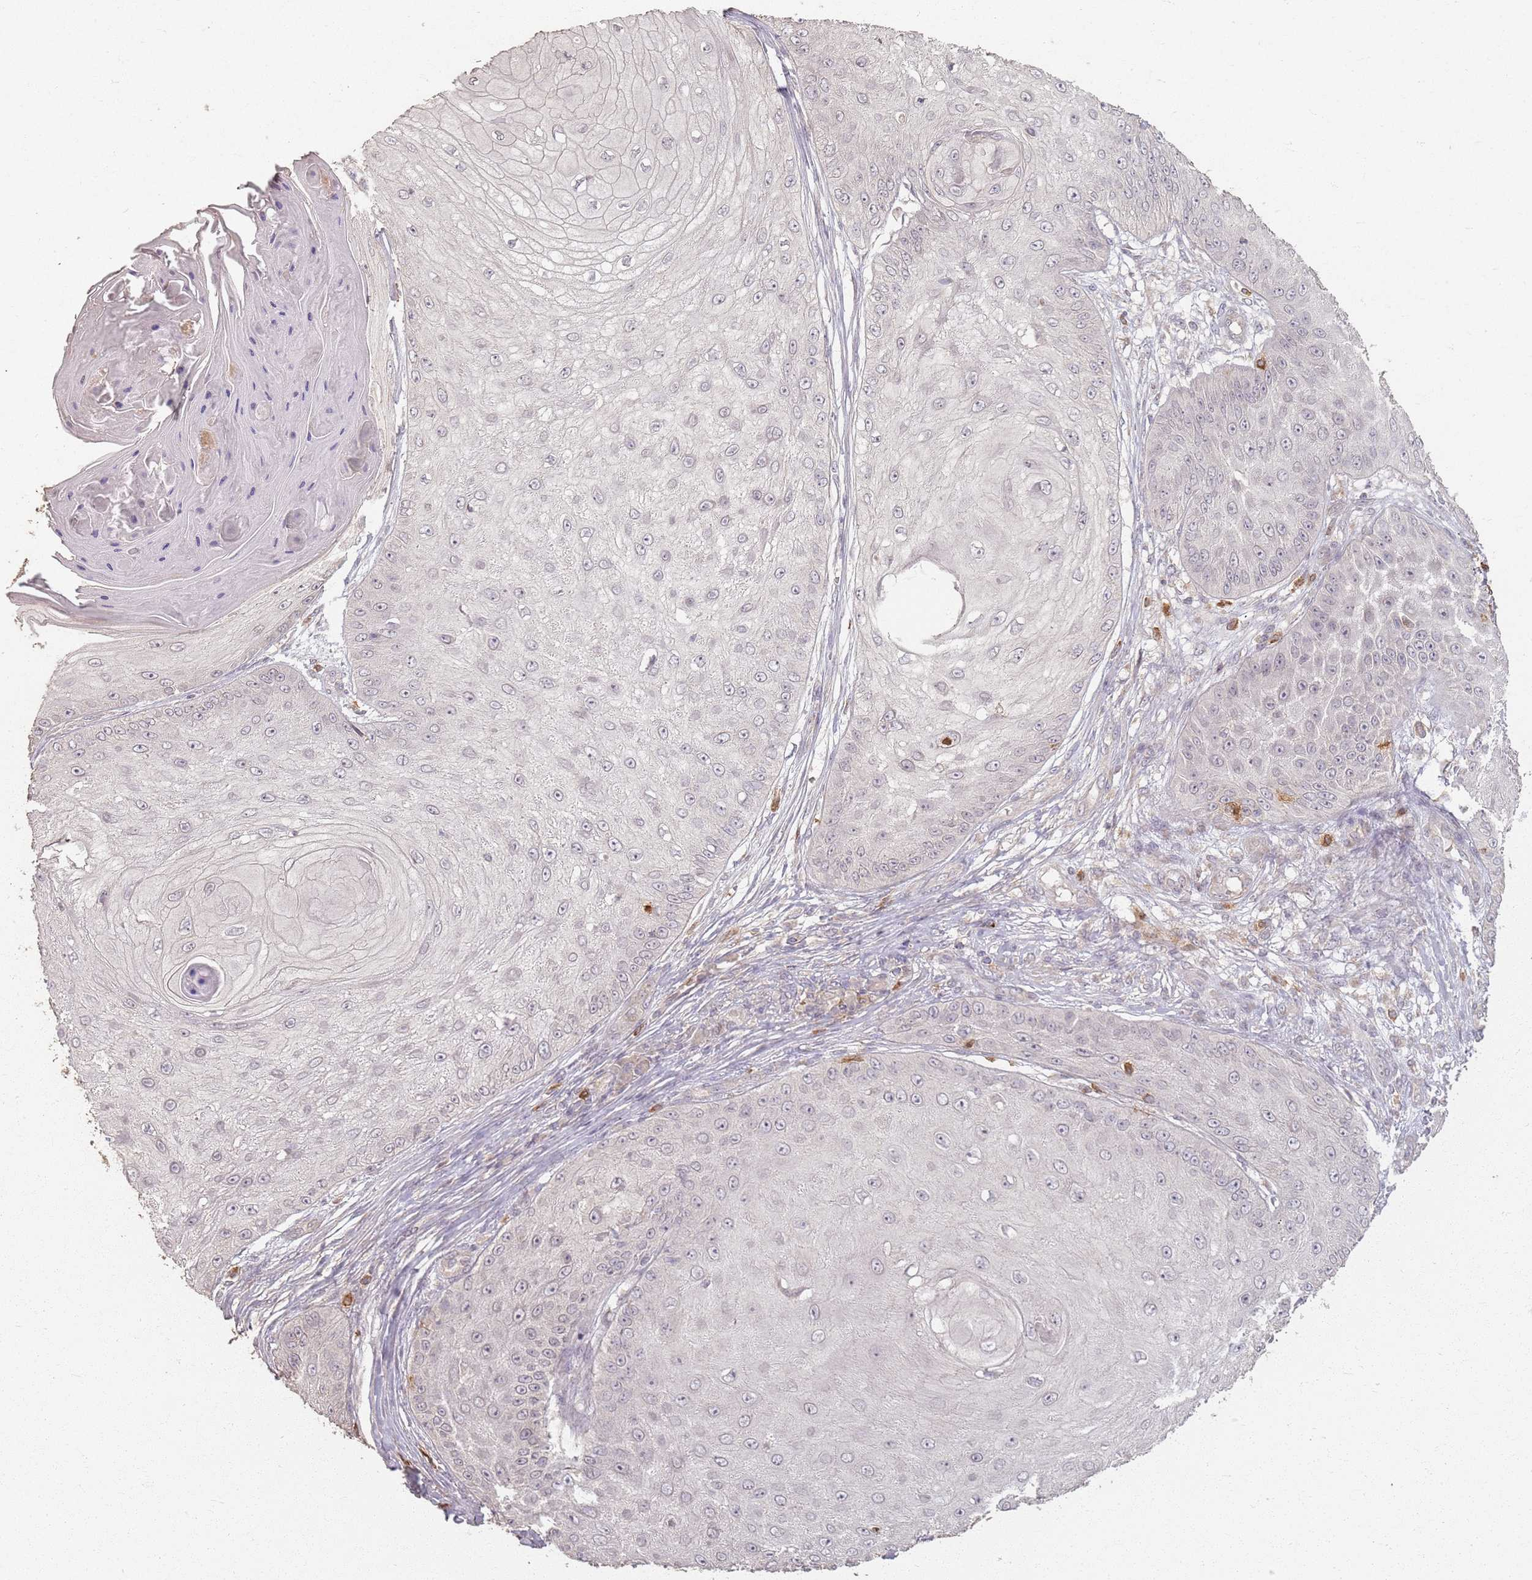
{"staining": {"intensity": "negative", "quantity": "none", "location": "none"}, "tissue": "skin cancer", "cell_type": "Tumor cells", "image_type": "cancer", "snomed": [{"axis": "morphology", "description": "Squamous cell carcinoma, NOS"}, {"axis": "topography", "description": "Skin"}], "caption": "Tumor cells show no significant positivity in squamous cell carcinoma (skin).", "gene": "CCDC168", "patient": {"sex": "male", "age": 70}}